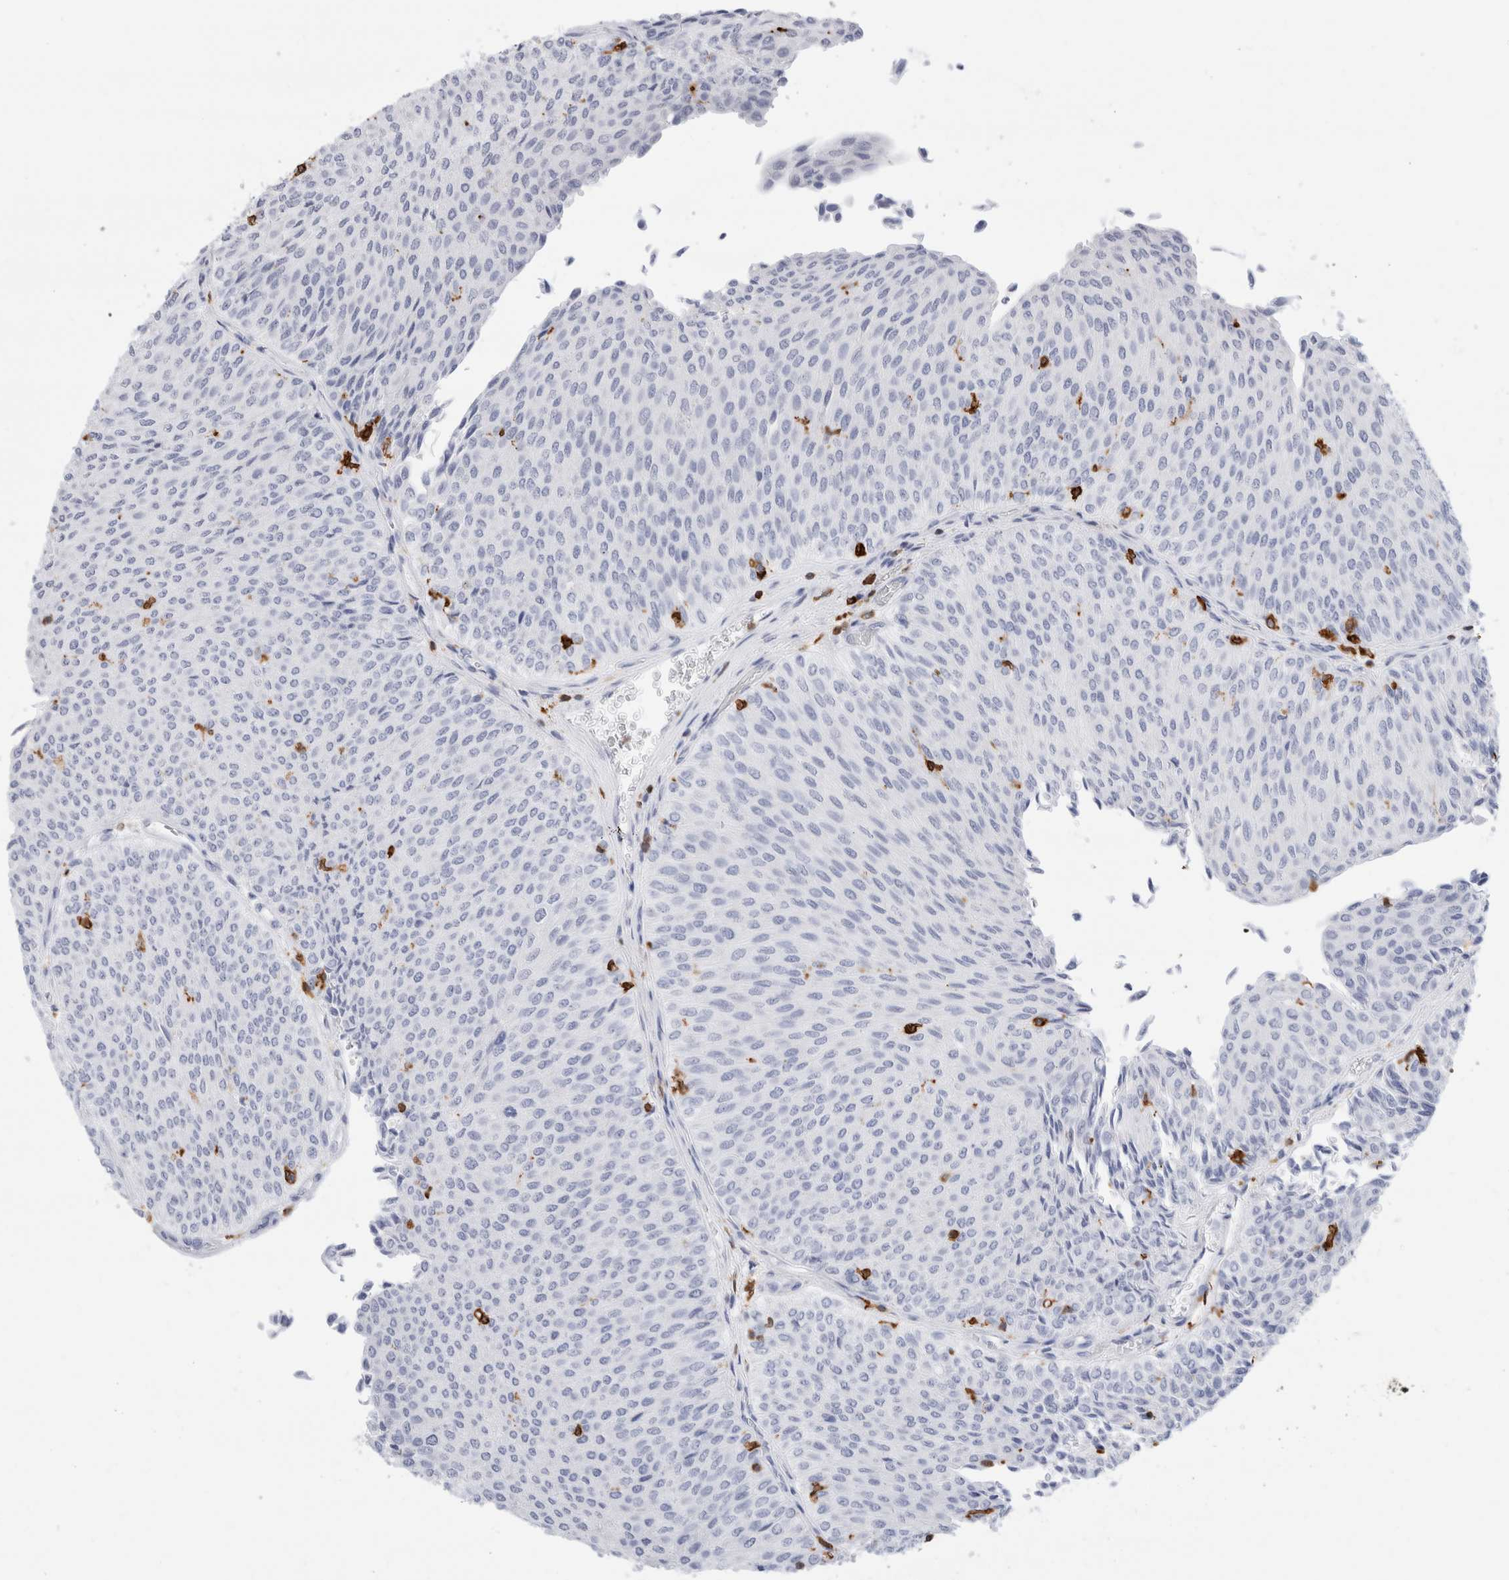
{"staining": {"intensity": "negative", "quantity": "none", "location": "none"}, "tissue": "urothelial cancer", "cell_type": "Tumor cells", "image_type": "cancer", "snomed": [{"axis": "morphology", "description": "Urothelial carcinoma, Low grade"}, {"axis": "topography", "description": "Urinary bladder"}], "caption": "There is no significant positivity in tumor cells of low-grade urothelial carcinoma.", "gene": "ALOX5AP", "patient": {"sex": "male", "age": 78}}